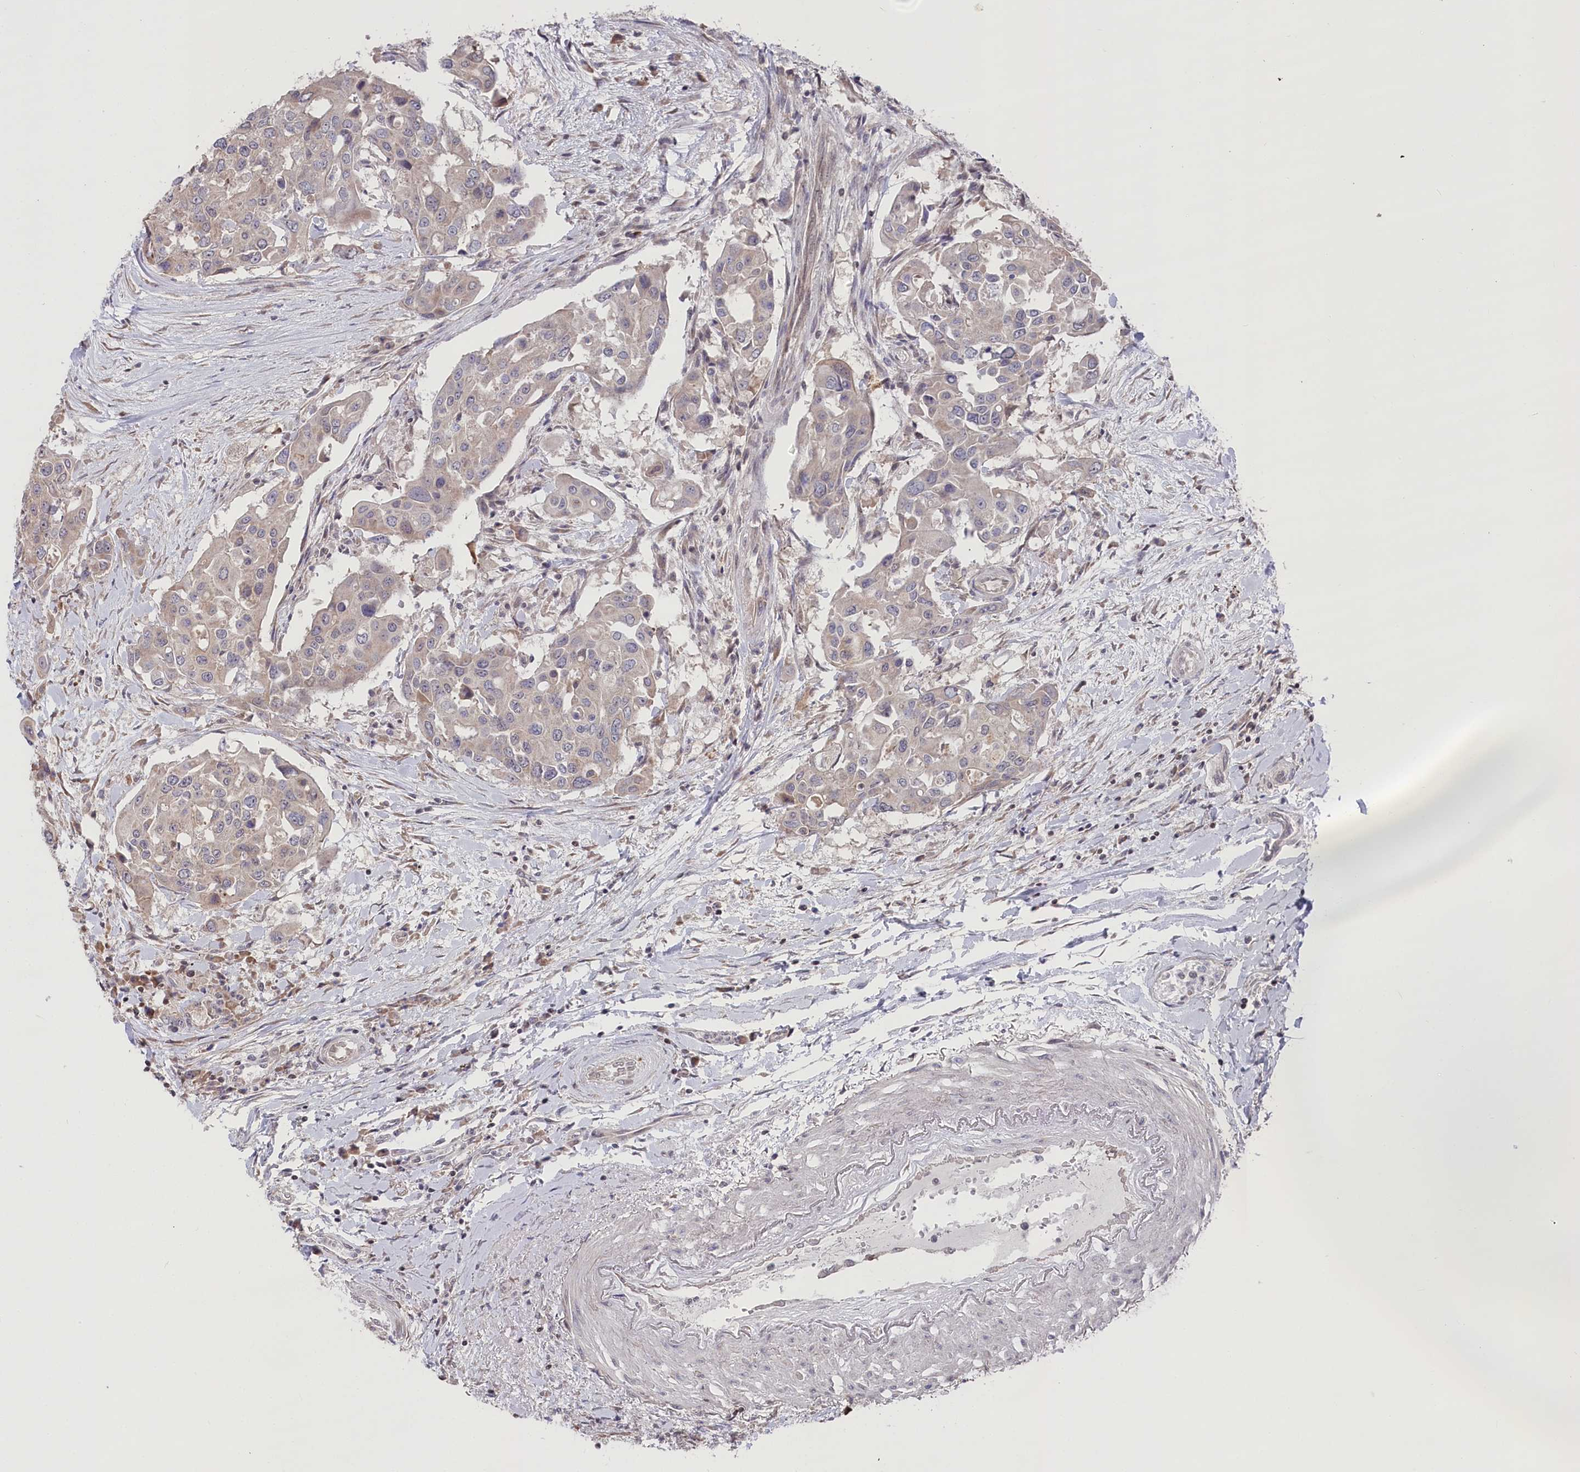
{"staining": {"intensity": "weak", "quantity": "25%-75%", "location": "cytoplasmic/membranous"}, "tissue": "colorectal cancer", "cell_type": "Tumor cells", "image_type": "cancer", "snomed": [{"axis": "morphology", "description": "Adenocarcinoma, NOS"}, {"axis": "topography", "description": "Colon"}], "caption": "Colorectal cancer stained for a protein demonstrates weak cytoplasmic/membranous positivity in tumor cells.", "gene": "CGGBP1", "patient": {"sex": "male", "age": 77}}